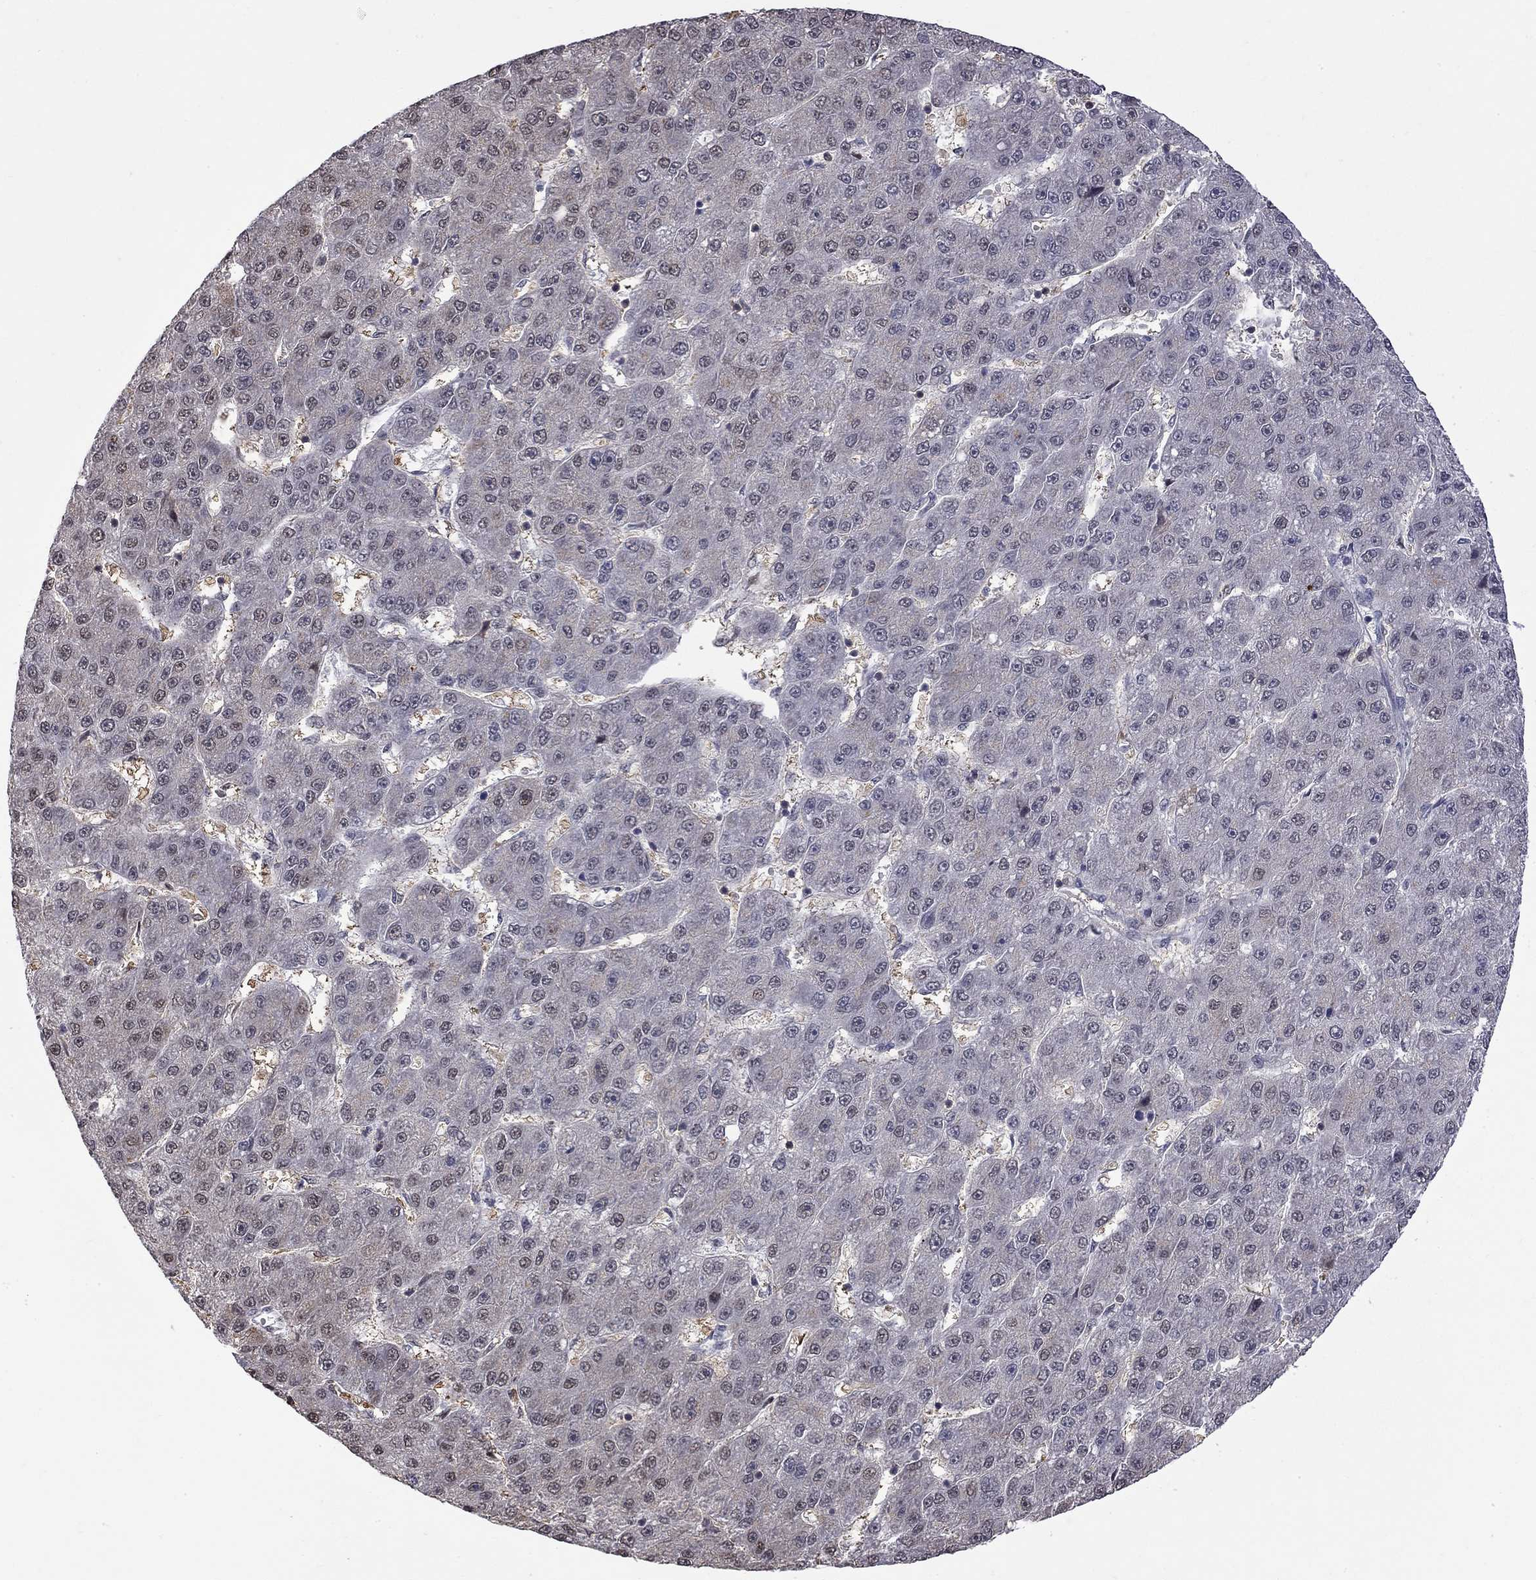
{"staining": {"intensity": "negative", "quantity": "none", "location": "none"}, "tissue": "liver cancer", "cell_type": "Tumor cells", "image_type": "cancer", "snomed": [{"axis": "morphology", "description": "Carcinoma, Hepatocellular, NOS"}, {"axis": "topography", "description": "Liver"}], "caption": "Photomicrograph shows no significant protein positivity in tumor cells of liver cancer. (DAB (3,3'-diaminobenzidine) IHC with hematoxylin counter stain).", "gene": "RFWD3", "patient": {"sex": "male", "age": 67}}